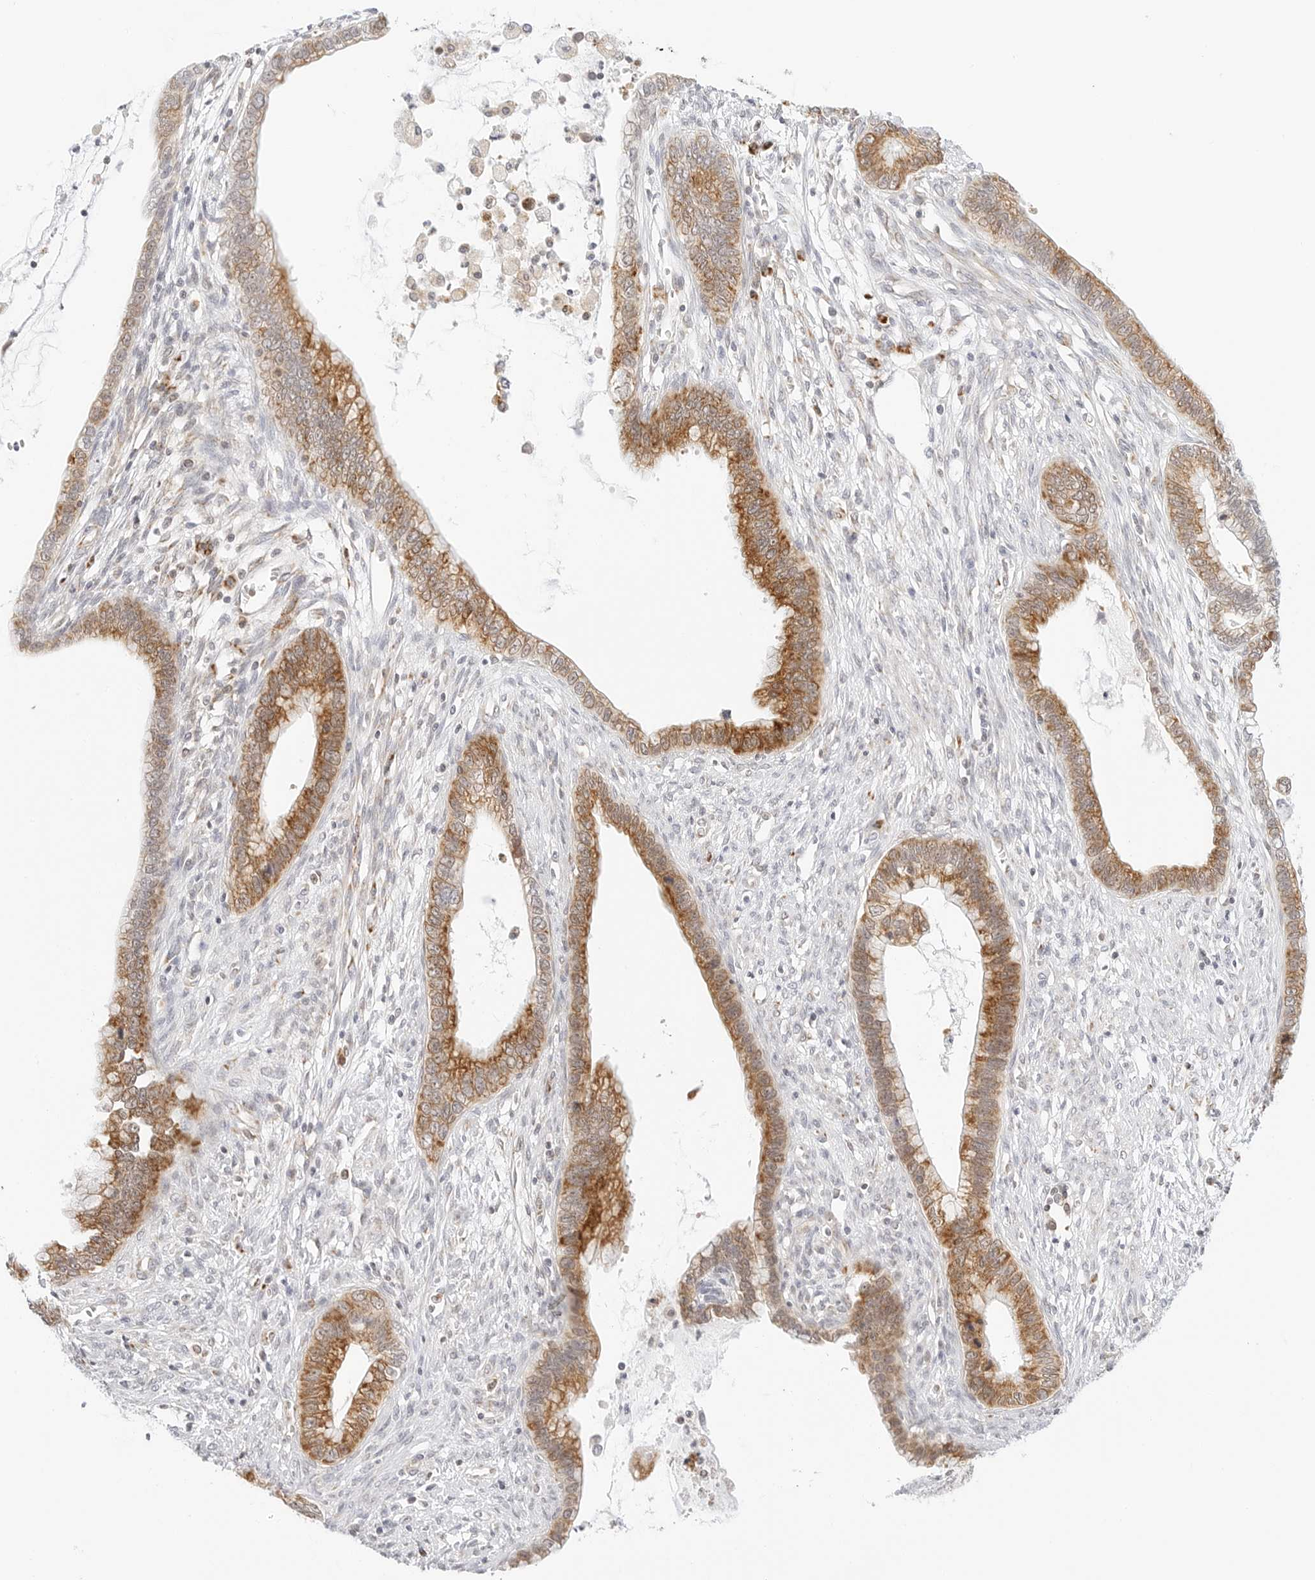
{"staining": {"intensity": "strong", "quantity": ">75%", "location": "cytoplasmic/membranous"}, "tissue": "cervical cancer", "cell_type": "Tumor cells", "image_type": "cancer", "snomed": [{"axis": "morphology", "description": "Adenocarcinoma, NOS"}, {"axis": "topography", "description": "Cervix"}], "caption": "Human cervical cancer (adenocarcinoma) stained with a protein marker displays strong staining in tumor cells.", "gene": "FH", "patient": {"sex": "female", "age": 44}}